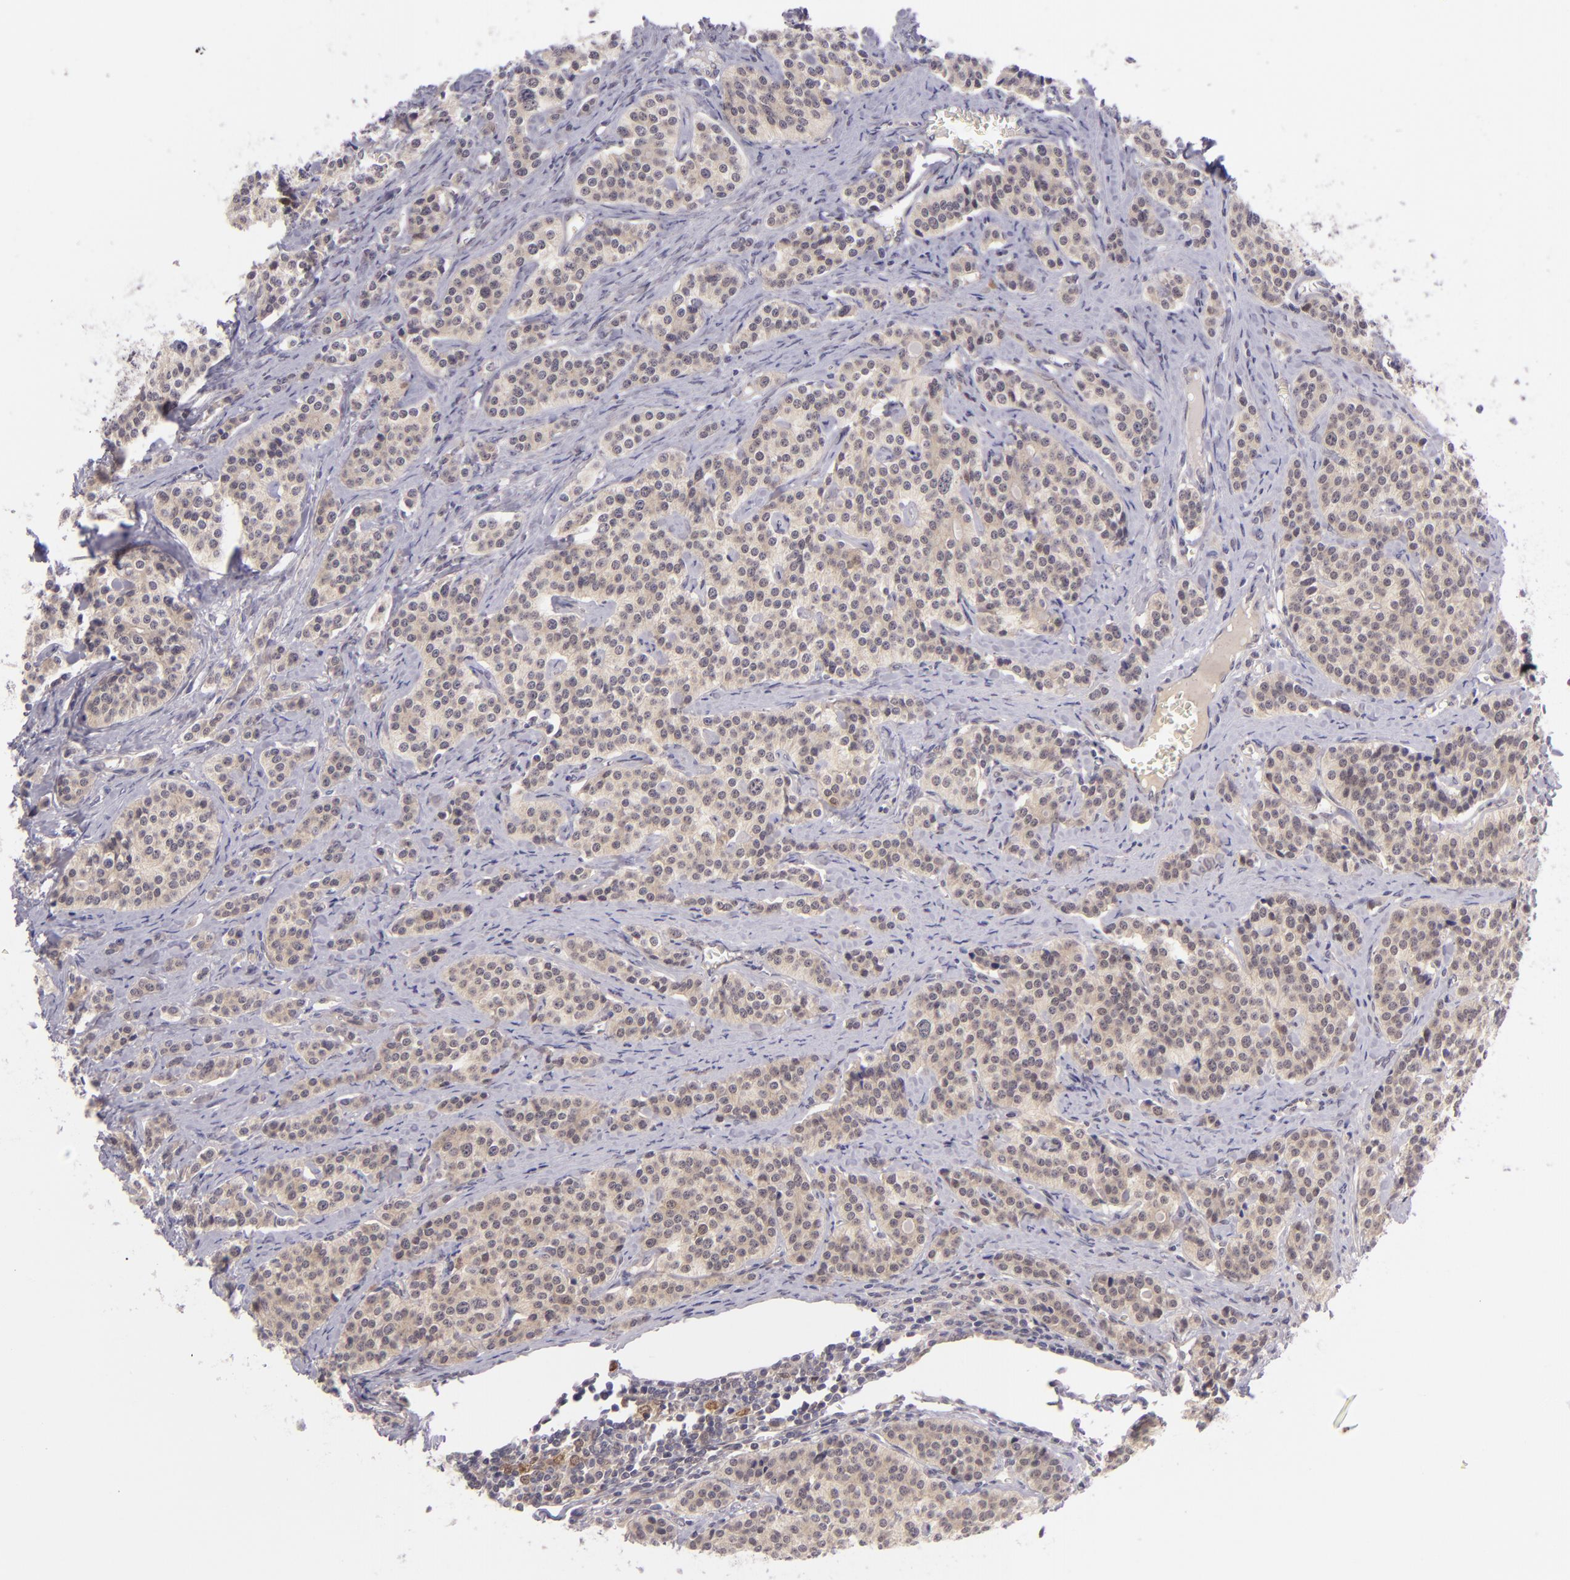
{"staining": {"intensity": "weak", "quantity": "25%-75%", "location": "cytoplasmic/membranous"}, "tissue": "carcinoid", "cell_type": "Tumor cells", "image_type": "cancer", "snomed": [{"axis": "morphology", "description": "Carcinoid, malignant, NOS"}, {"axis": "topography", "description": "Small intestine"}], "caption": "This micrograph reveals immunohistochemistry staining of human carcinoid (malignant), with low weak cytoplasmic/membranous staining in approximately 25%-75% of tumor cells.", "gene": "CSE1L", "patient": {"sex": "male", "age": 63}}